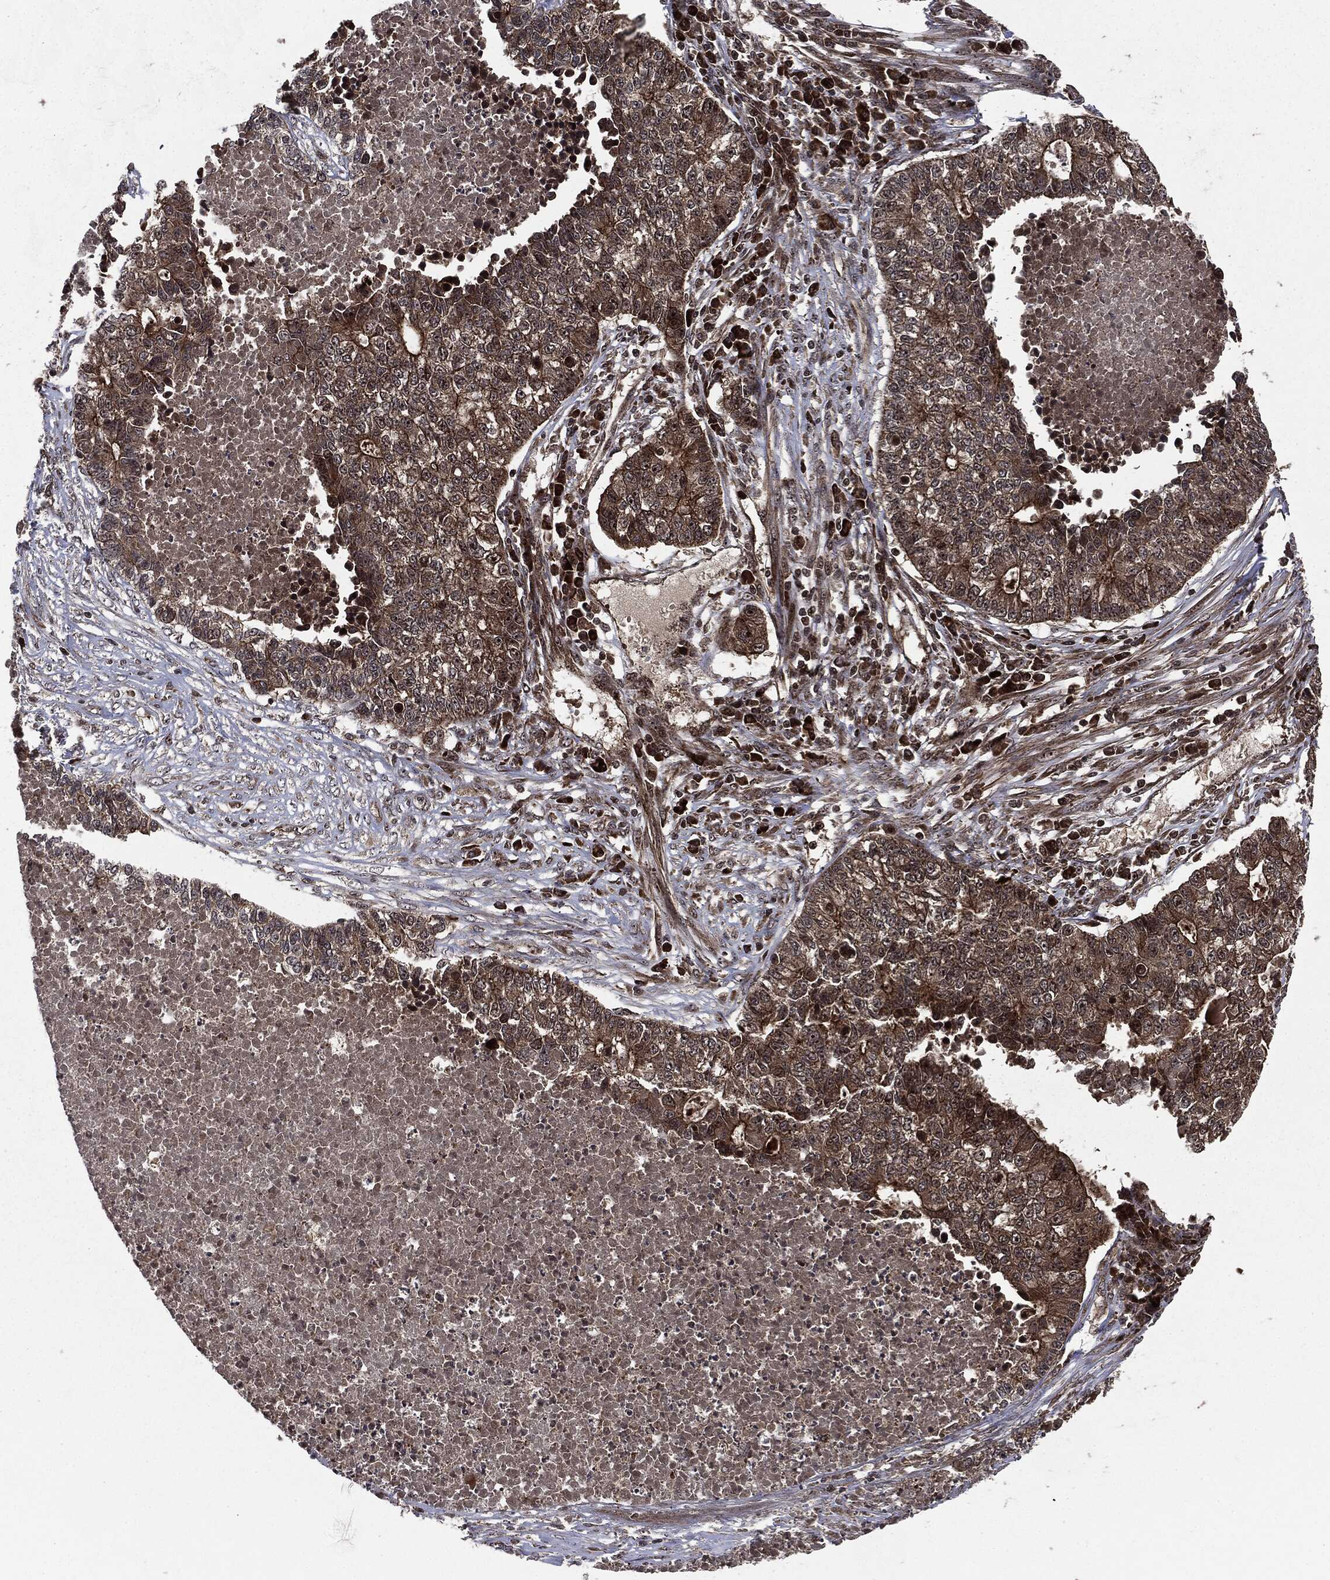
{"staining": {"intensity": "moderate", "quantity": ">75%", "location": "cytoplasmic/membranous,nuclear"}, "tissue": "lung cancer", "cell_type": "Tumor cells", "image_type": "cancer", "snomed": [{"axis": "morphology", "description": "Adenocarcinoma, NOS"}, {"axis": "topography", "description": "Lung"}], "caption": "Adenocarcinoma (lung) stained for a protein (brown) displays moderate cytoplasmic/membranous and nuclear positive positivity in approximately >75% of tumor cells.", "gene": "CARD6", "patient": {"sex": "male", "age": 57}}